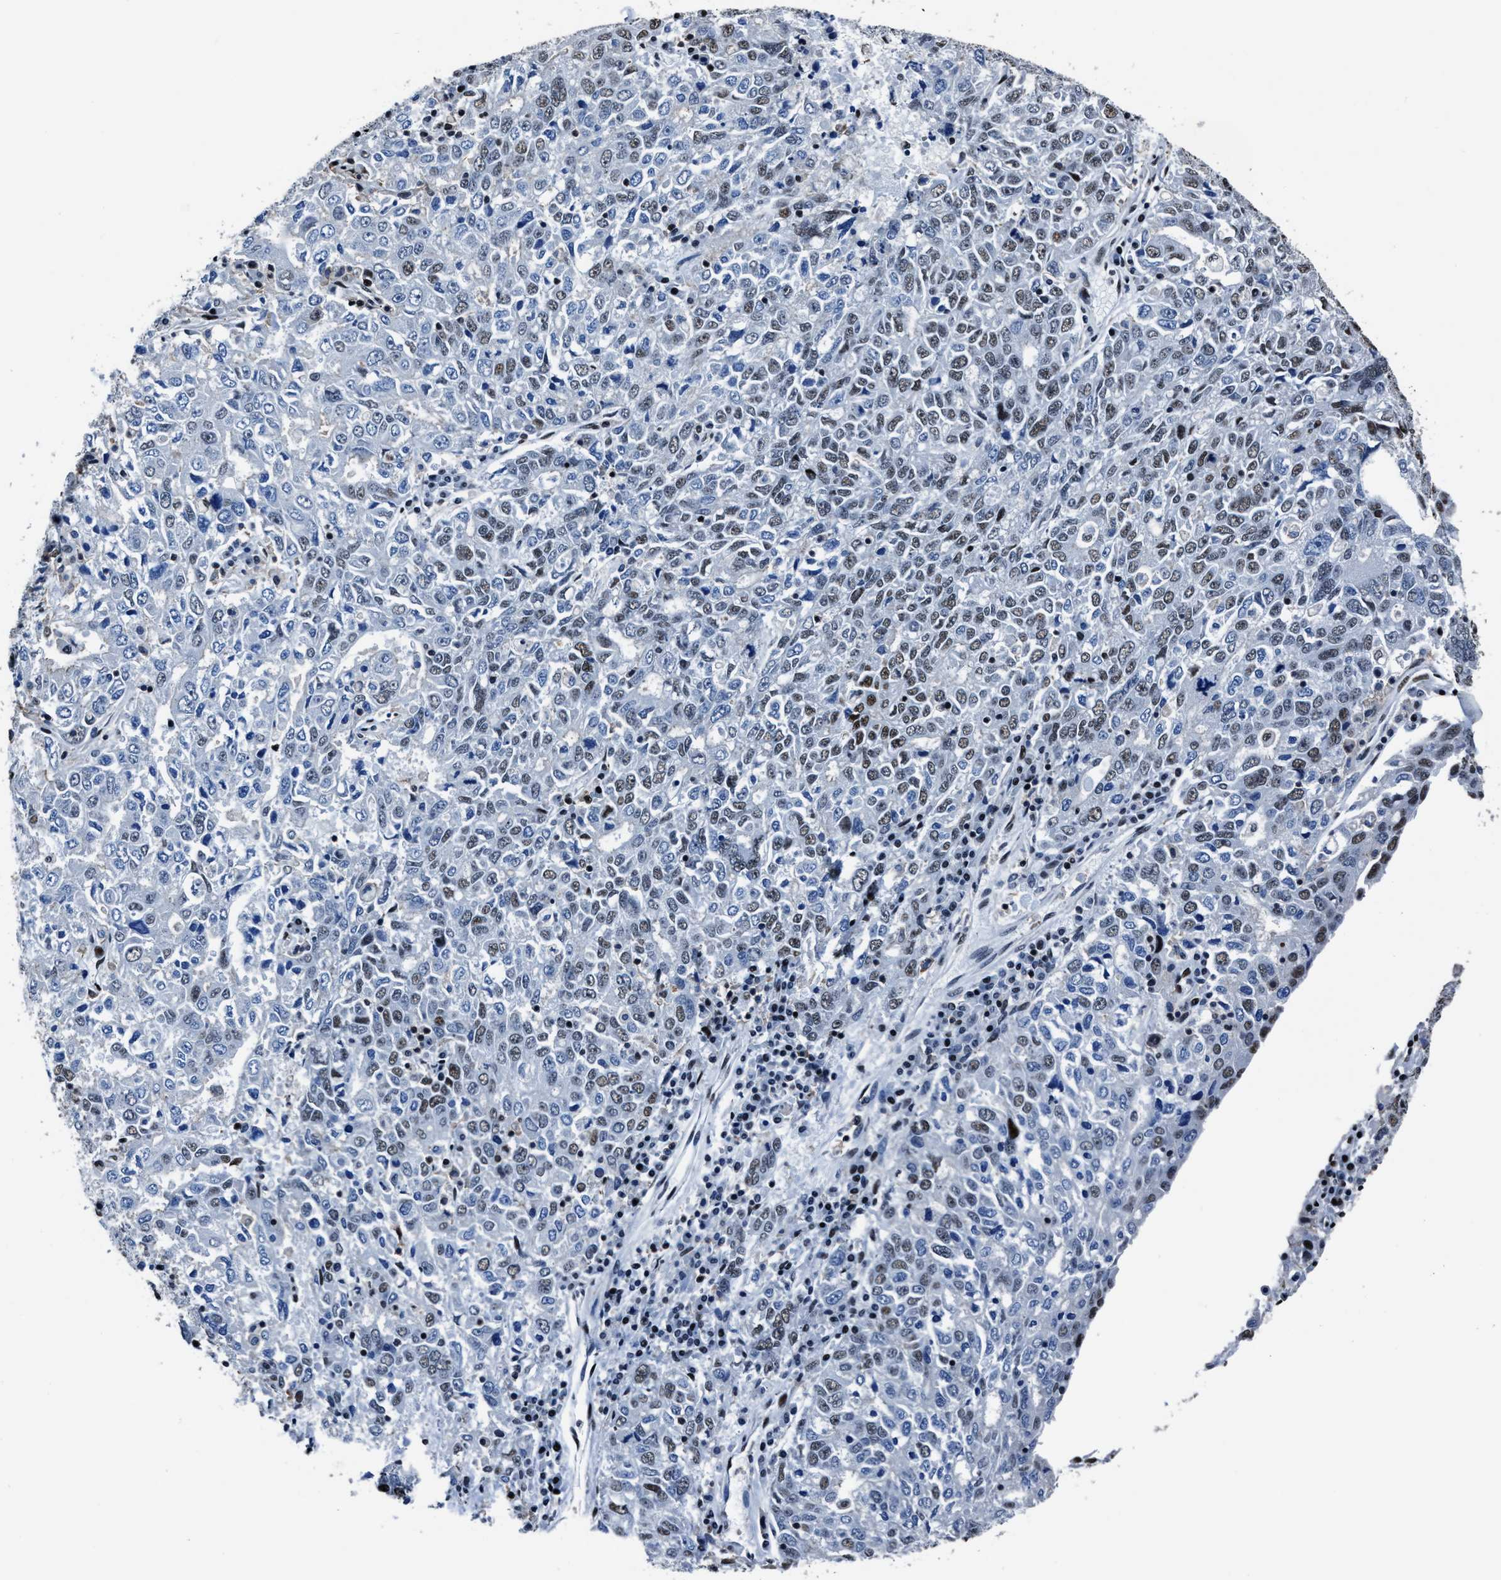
{"staining": {"intensity": "weak", "quantity": "<25%", "location": "nuclear"}, "tissue": "ovarian cancer", "cell_type": "Tumor cells", "image_type": "cancer", "snomed": [{"axis": "morphology", "description": "Carcinoma, endometroid"}, {"axis": "topography", "description": "Ovary"}], "caption": "Tumor cells show no significant staining in ovarian endometroid carcinoma.", "gene": "PPIE", "patient": {"sex": "female", "age": 62}}